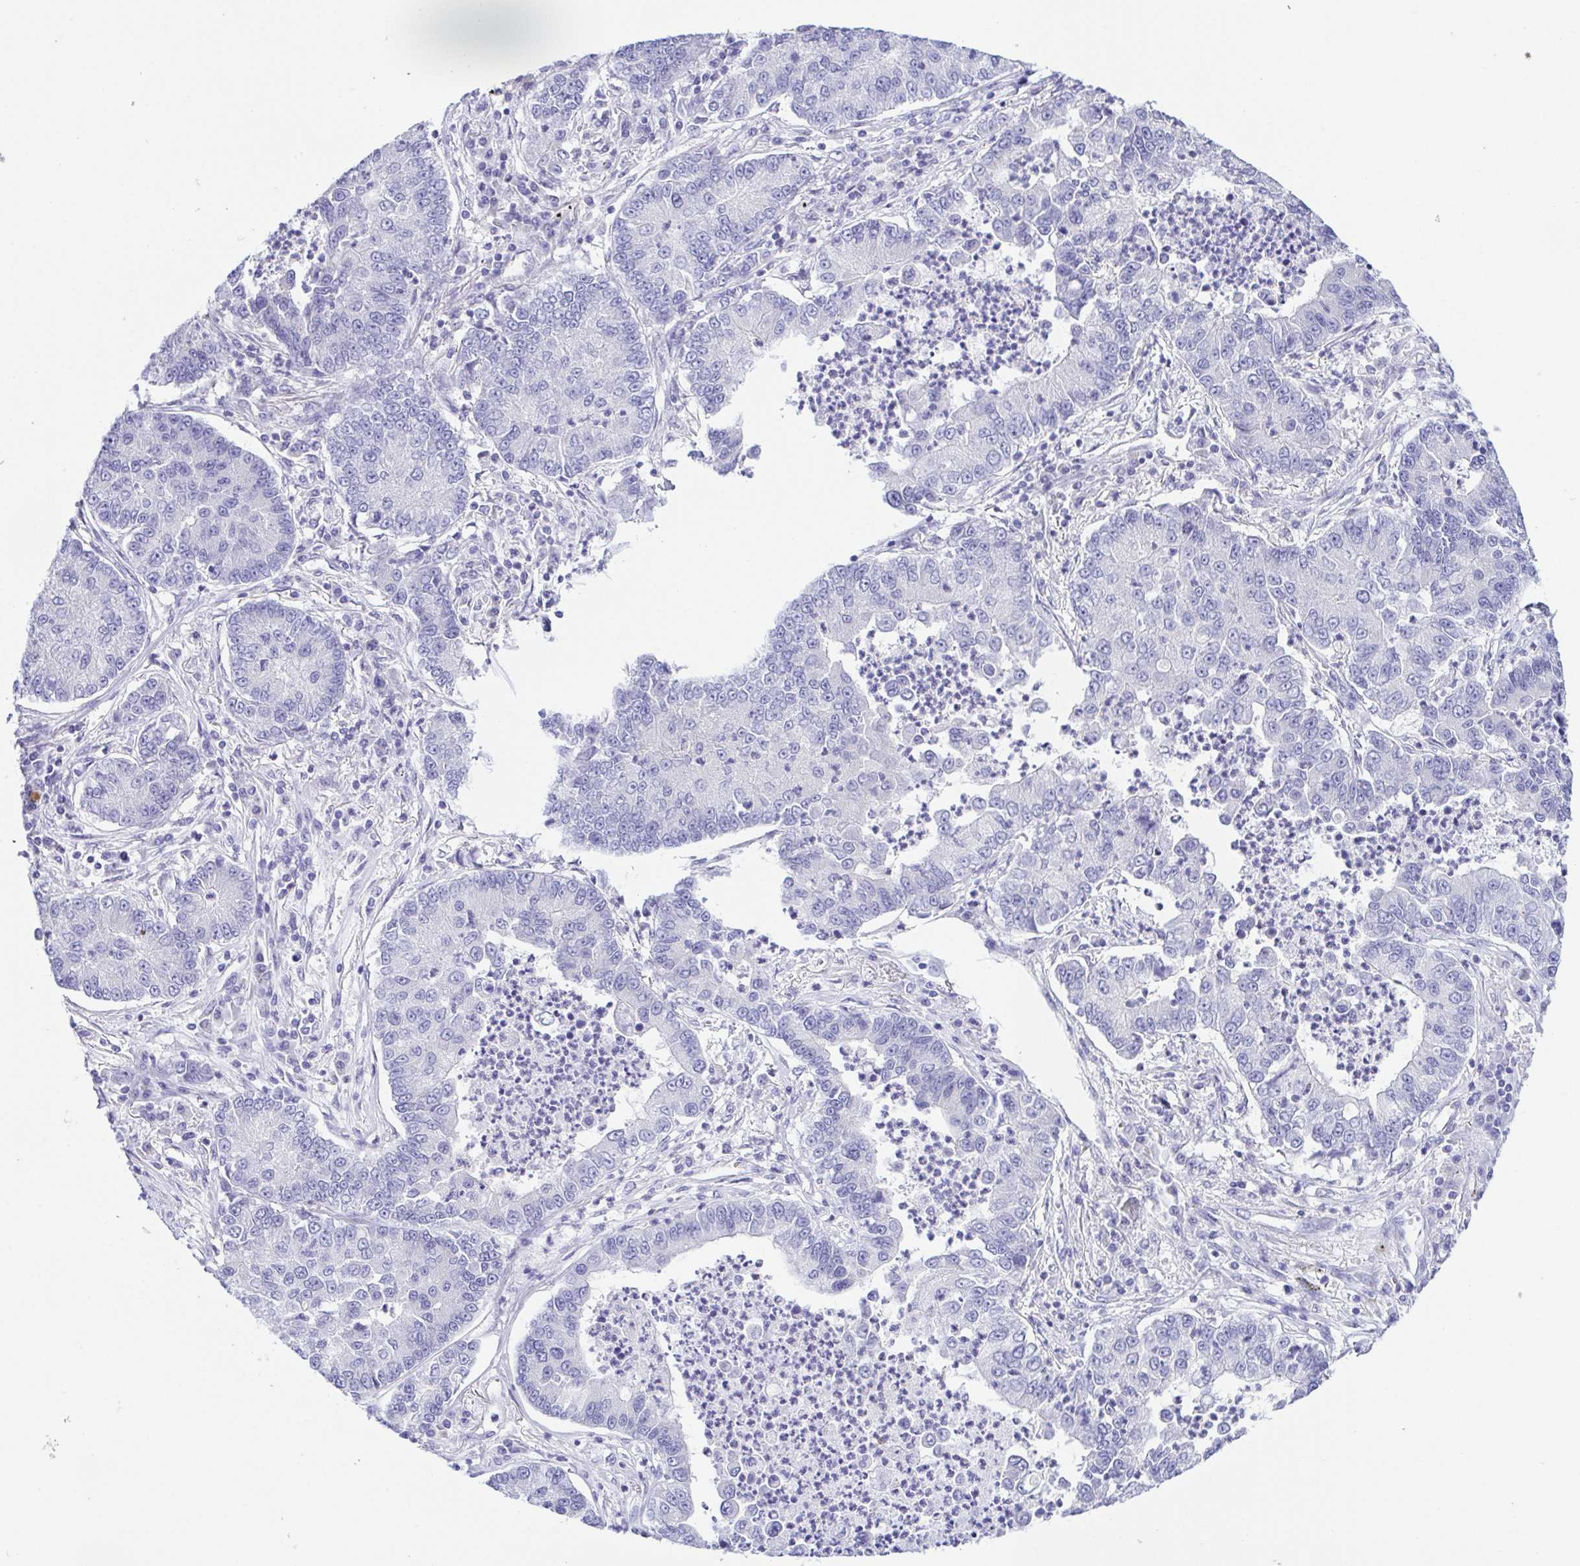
{"staining": {"intensity": "negative", "quantity": "none", "location": "none"}, "tissue": "lung cancer", "cell_type": "Tumor cells", "image_type": "cancer", "snomed": [{"axis": "morphology", "description": "Adenocarcinoma, NOS"}, {"axis": "topography", "description": "Lung"}], "caption": "The immunohistochemistry (IHC) photomicrograph has no significant positivity in tumor cells of lung cancer (adenocarcinoma) tissue.", "gene": "KRTDAP", "patient": {"sex": "female", "age": 57}}